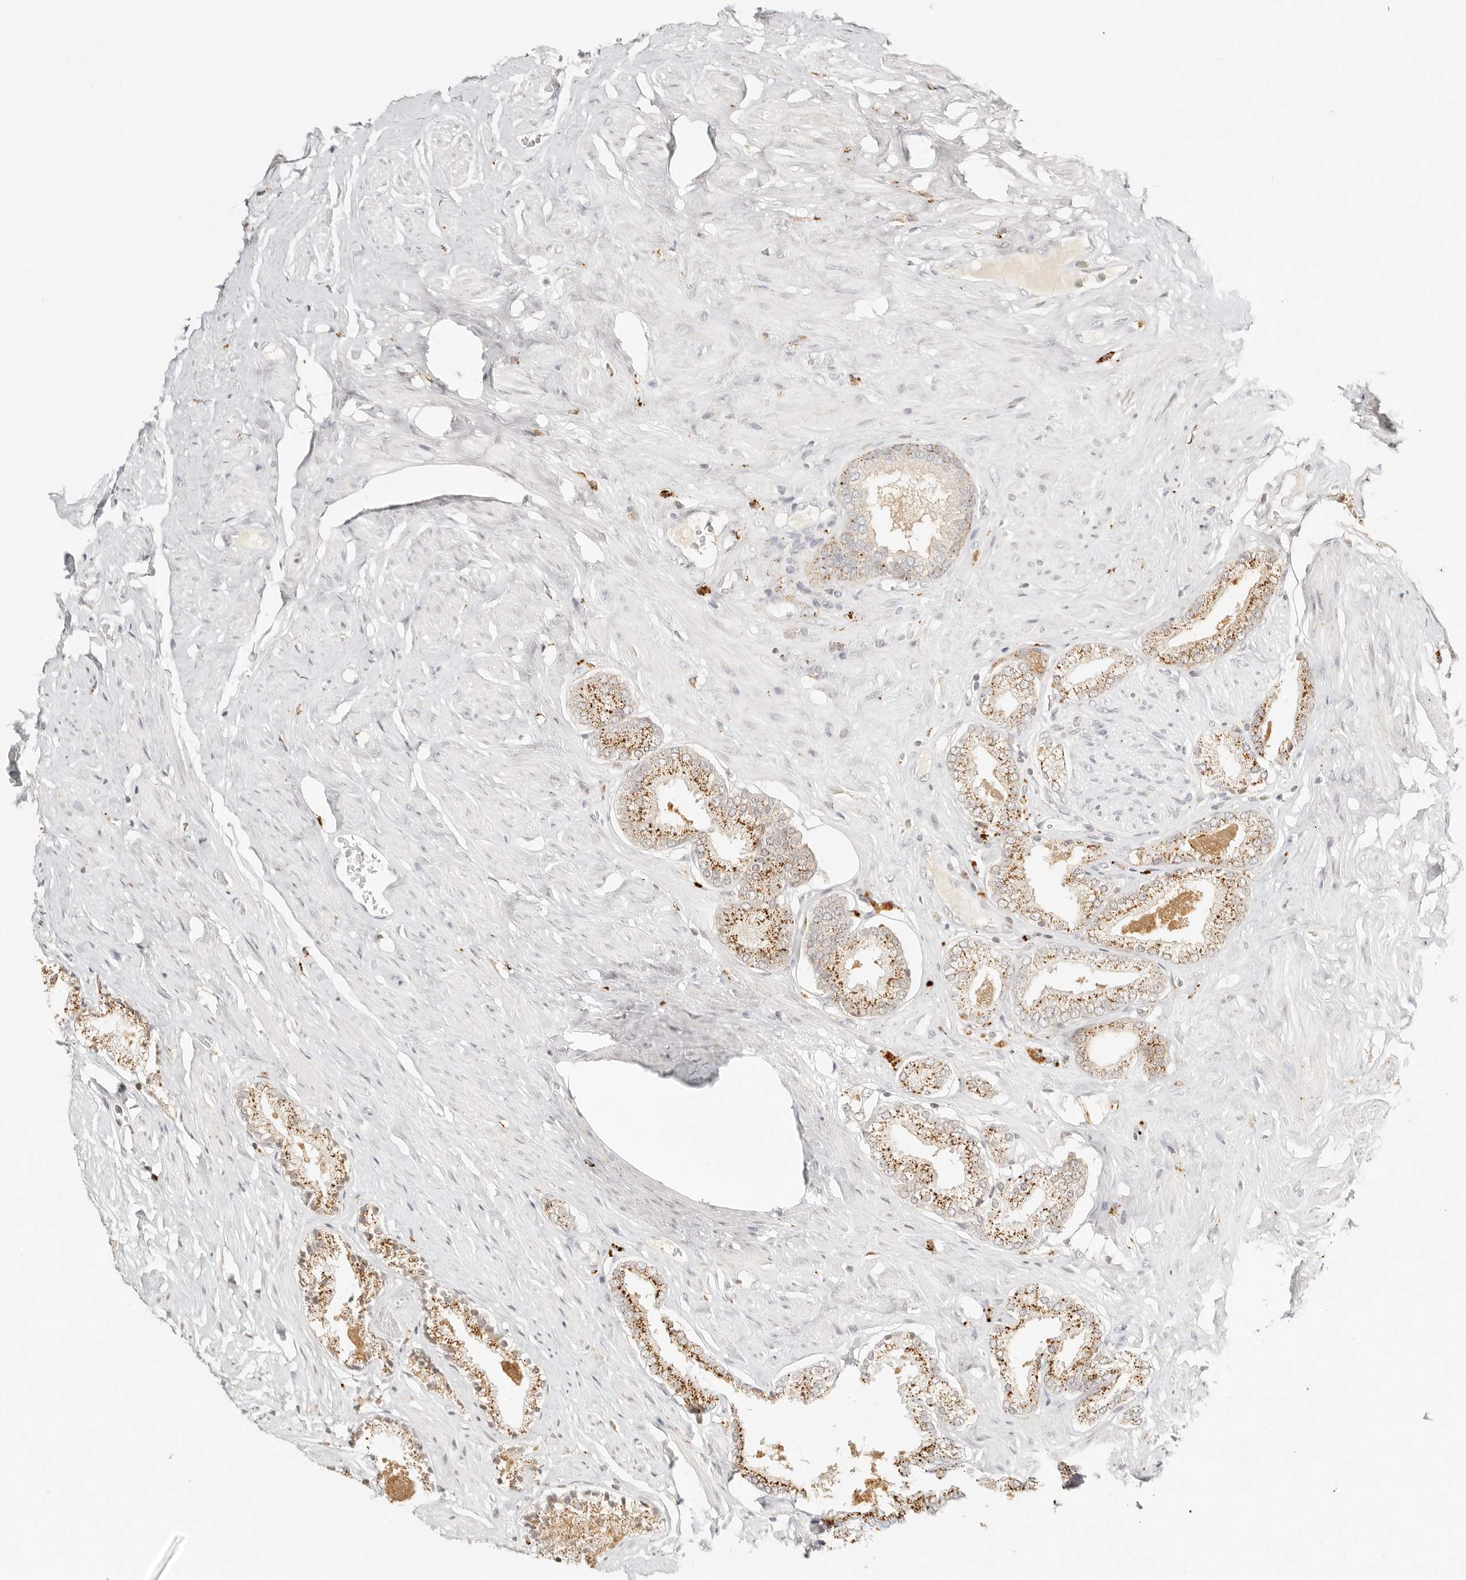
{"staining": {"intensity": "moderate", "quantity": ">75%", "location": "cytoplasmic/membranous"}, "tissue": "prostate cancer", "cell_type": "Tumor cells", "image_type": "cancer", "snomed": [{"axis": "morphology", "description": "Adenocarcinoma, Low grade"}, {"axis": "topography", "description": "Prostate"}], "caption": "Adenocarcinoma (low-grade) (prostate) stained with a brown dye displays moderate cytoplasmic/membranous positive staining in approximately >75% of tumor cells.", "gene": "RNASET2", "patient": {"sex": "male", "age": 71}}